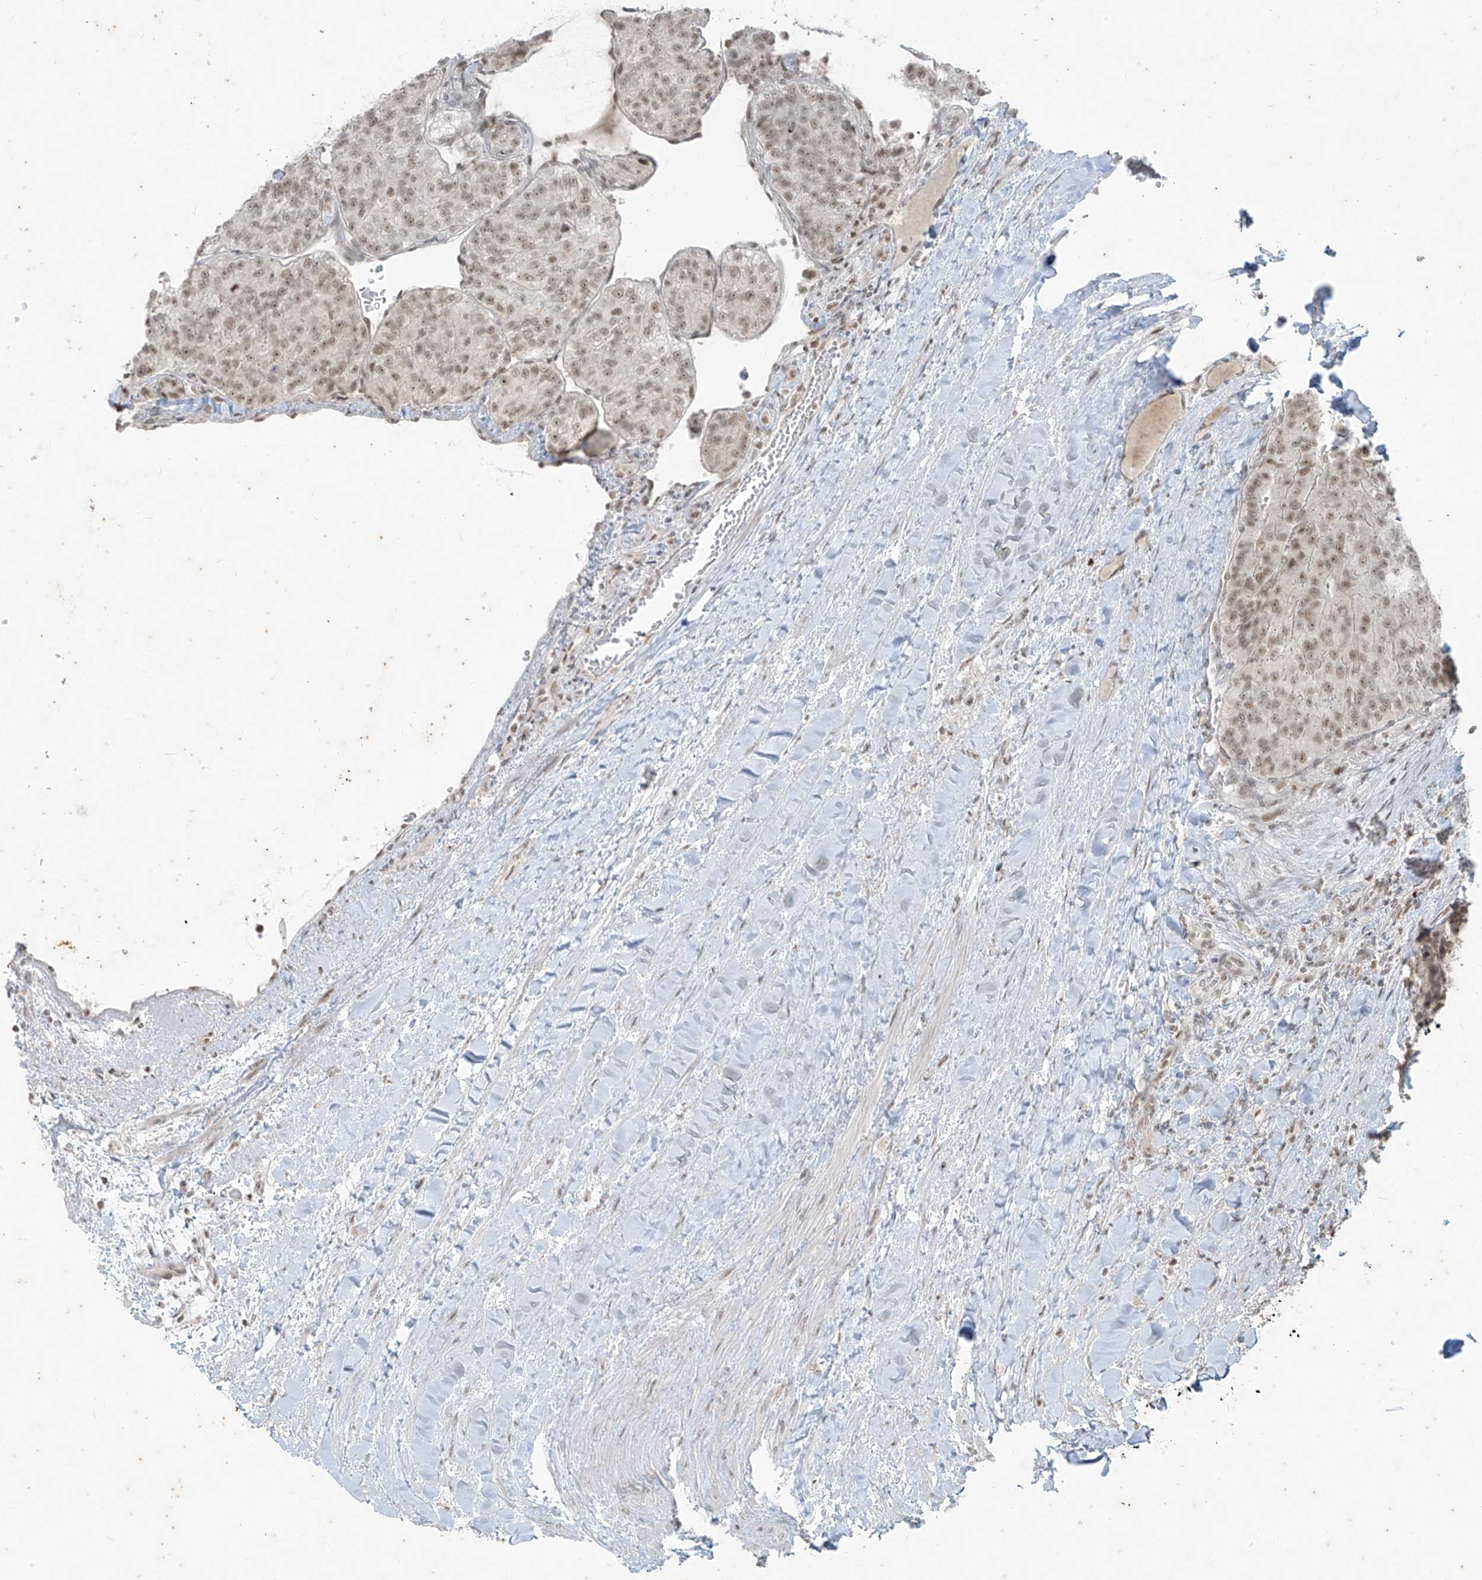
{"staining": {"intensity": "weak", "quantity": ">75%", "location": "nuclear"}, "tissue": "renal cancer", "cell_type": "Tumor cells", "image_type": "cancer", "snomed": [{"axis": "morphology", "description": "Adenocarcinoma, NOS"}, {"axis": "topography", "description": "Kidney"}], "caption": "Protein staining reveals weak nuclear expression in approximately >75% of tumor cells in renal cancer (adenocarcinoma).", "gene": "ZNF354B", "patient": {"sex": "female", "age": 63}}